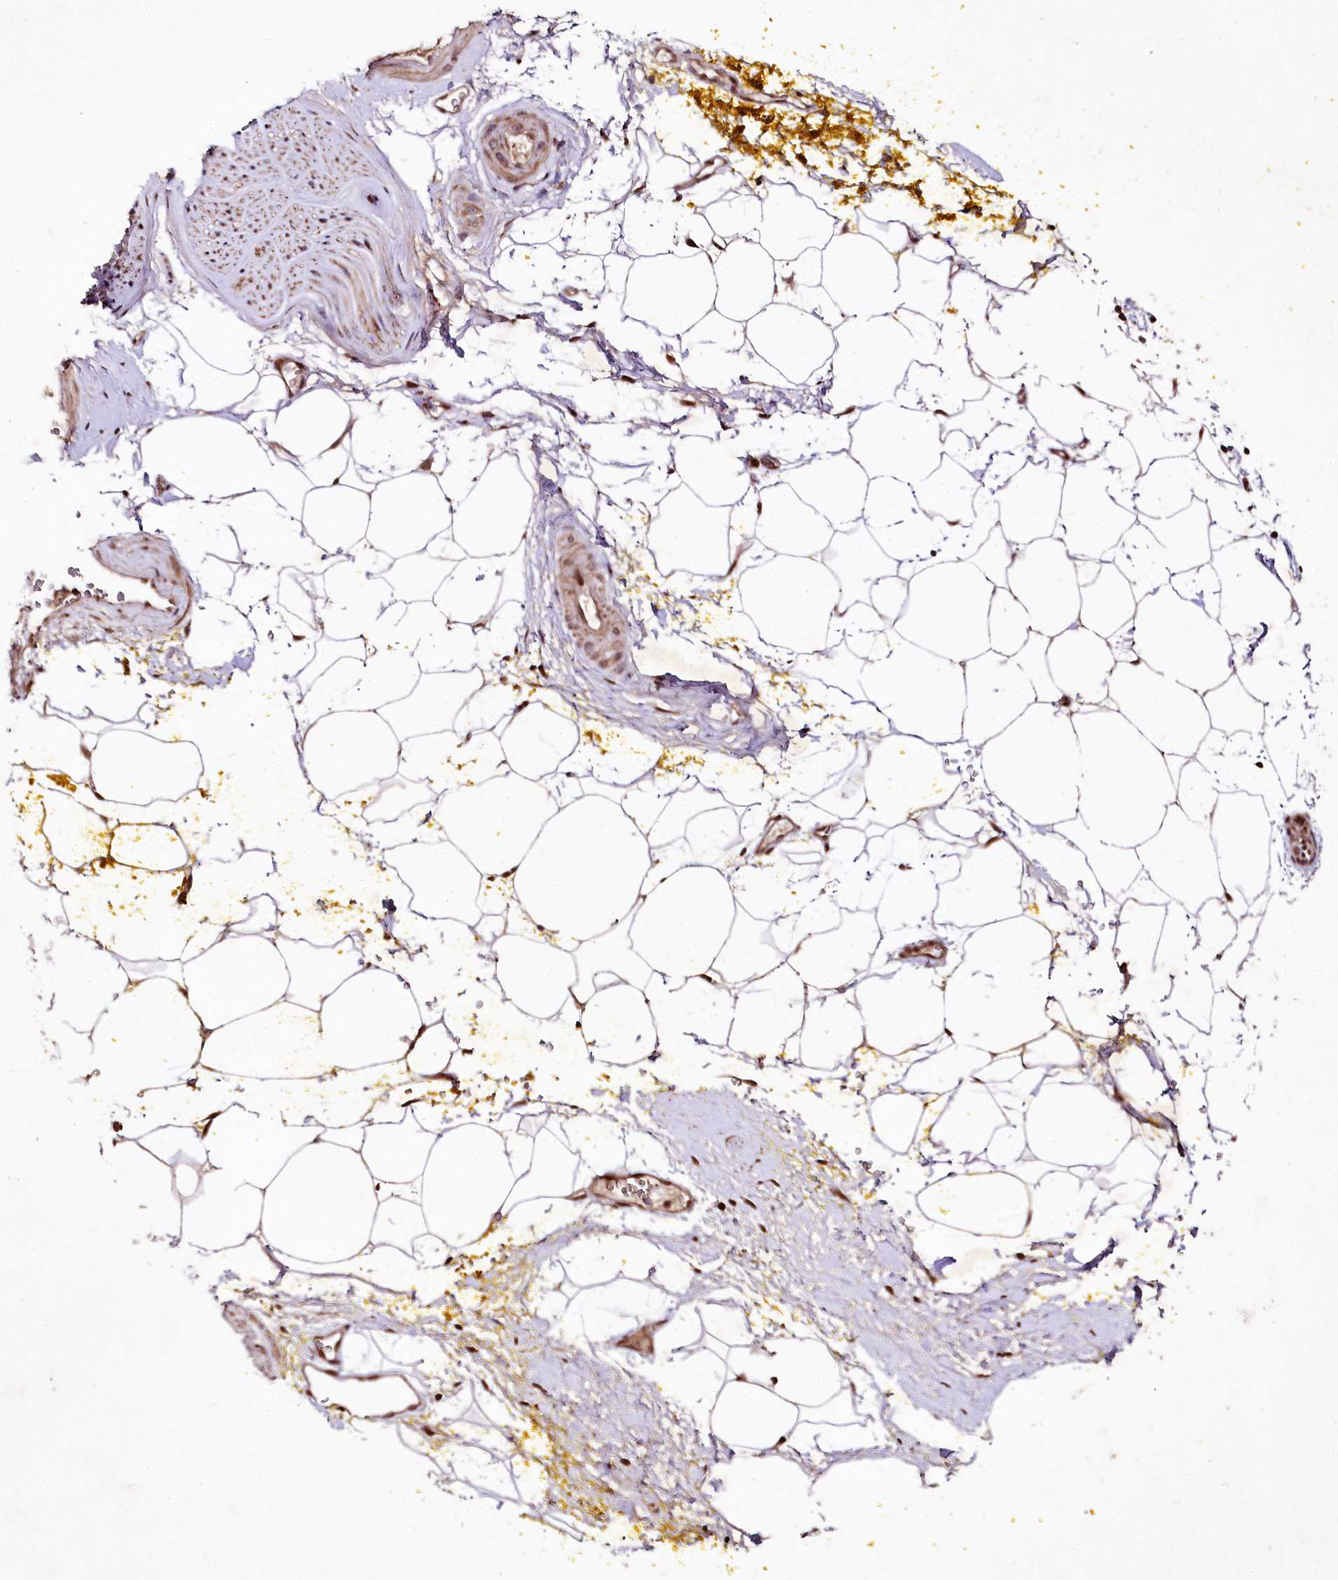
{"staining": {"intensity": "strong", "quantity": ">75%", "location": "nuclear"}, "tissue": "adipose tissue", "cell_type": "Adipocytes", "image_type": "normal", "snomed": [{"axis": "morphology", "description": "Normal tissue, NOS"}, {"axis": "morphology", "description": "Adenocarcinoma, Low grade"}, {"axis": "topography", "description": "Prostate"}, {"axis": "topography", "description": "Peripheral nerve tissue"}], "caption": "Protein expression analysis of unremarkable adipose tissue exhibits strong nuclear positivity in about >75% of adipocytes.", "gene": "DMP1", "patient": {"sex": "male", "age": 63}}